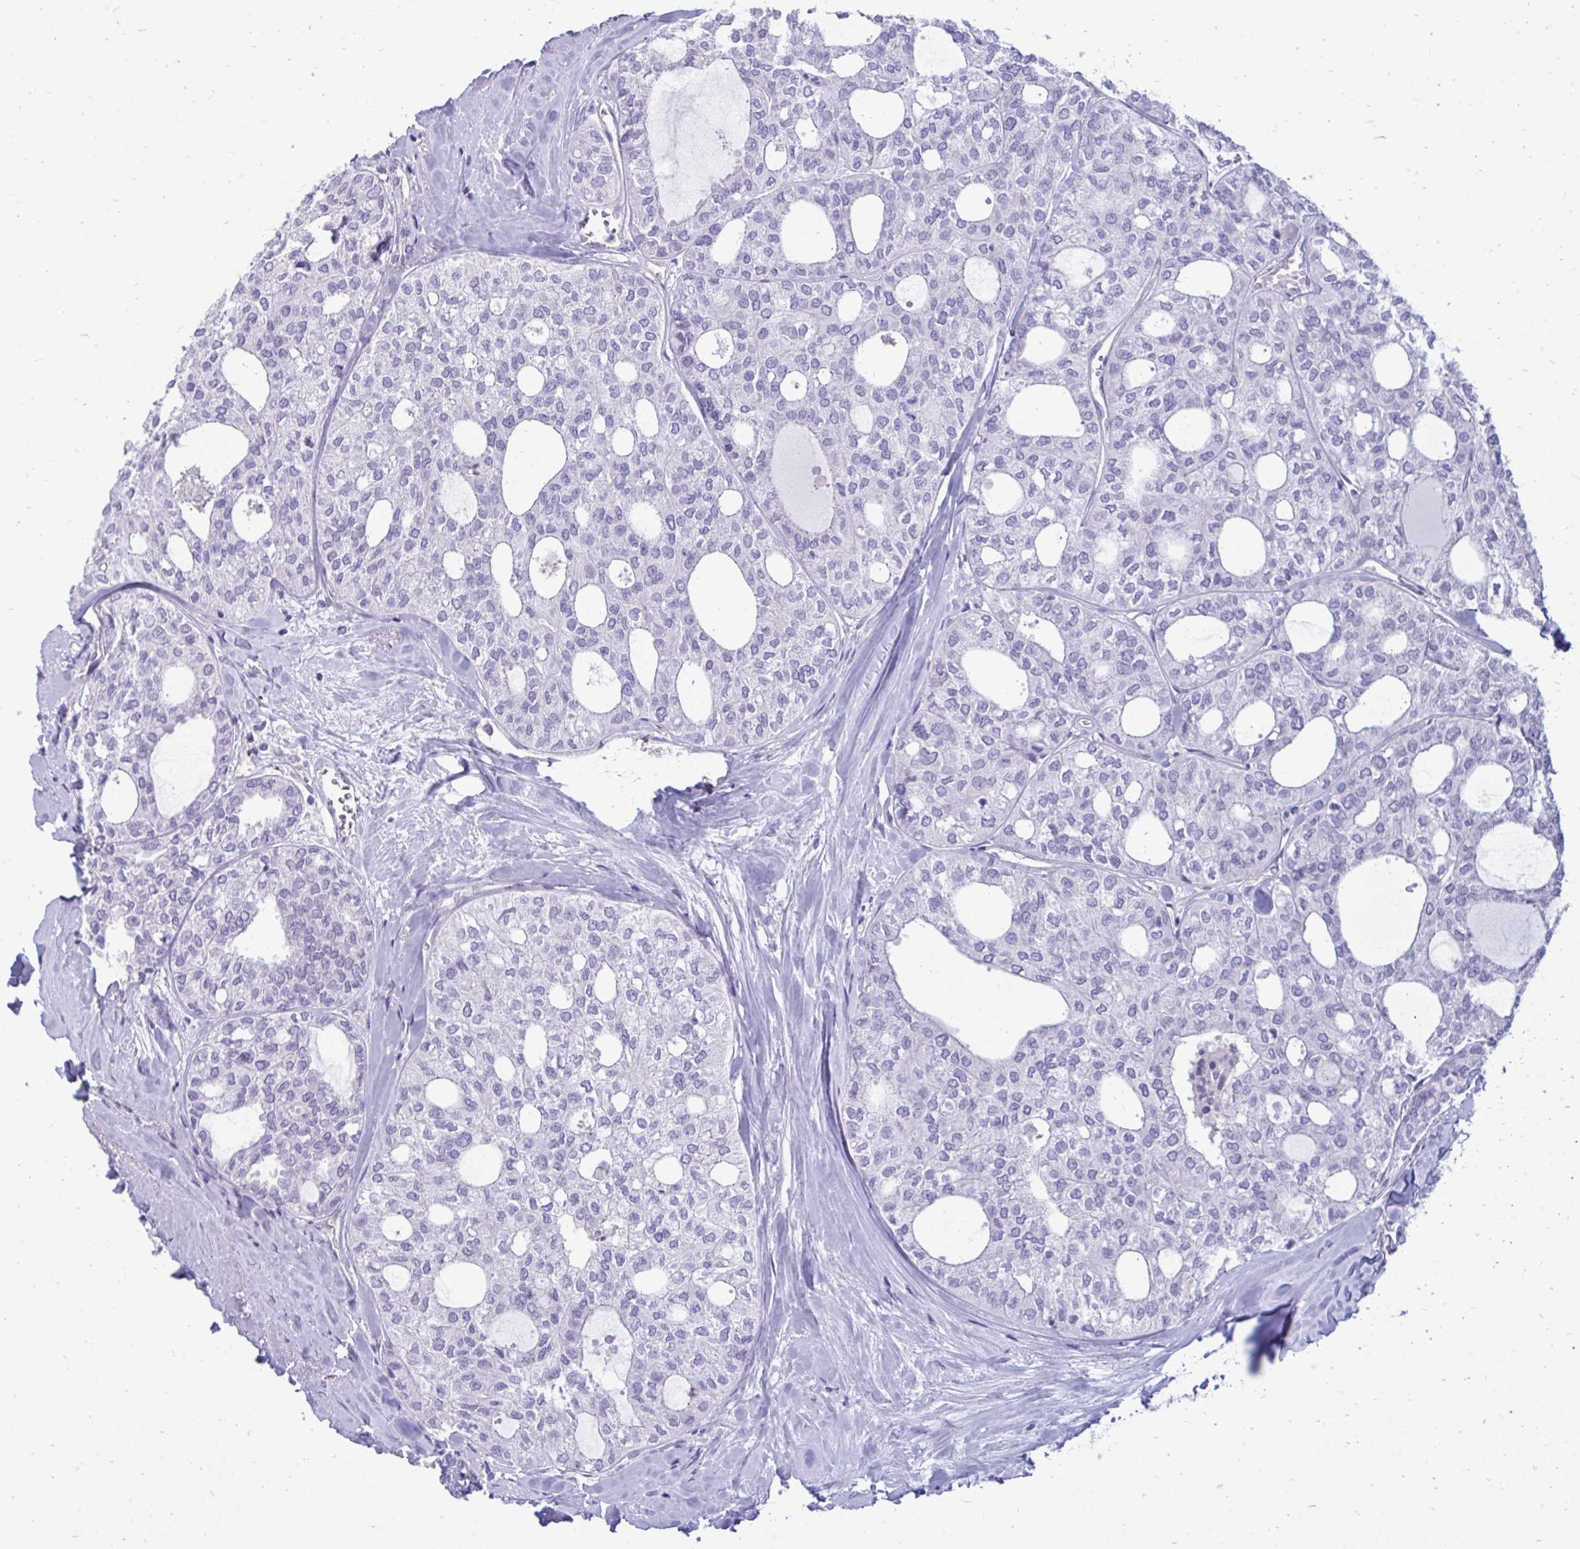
{"staining": {"intensity": "negative", "quantity": "none", "location": "none"}, "tissue": "thyroid cancer", "cell_type": "Tumor cells", "image_type": "cancer", "snomed": [{"axis": "morphology", "description": "Follicular adenoma carcinoma, NOS"}, {"axis": "topography", "description": "Thyroid gland"}], "caption": "Human thyroid cancer (follicular adenoma carcinoma) stained for a protein using immunohistochemistry (IHC) displays no staining in tumor cells.", "gene": "FABP3", "patient": {"sex": "male", "age": 75}}